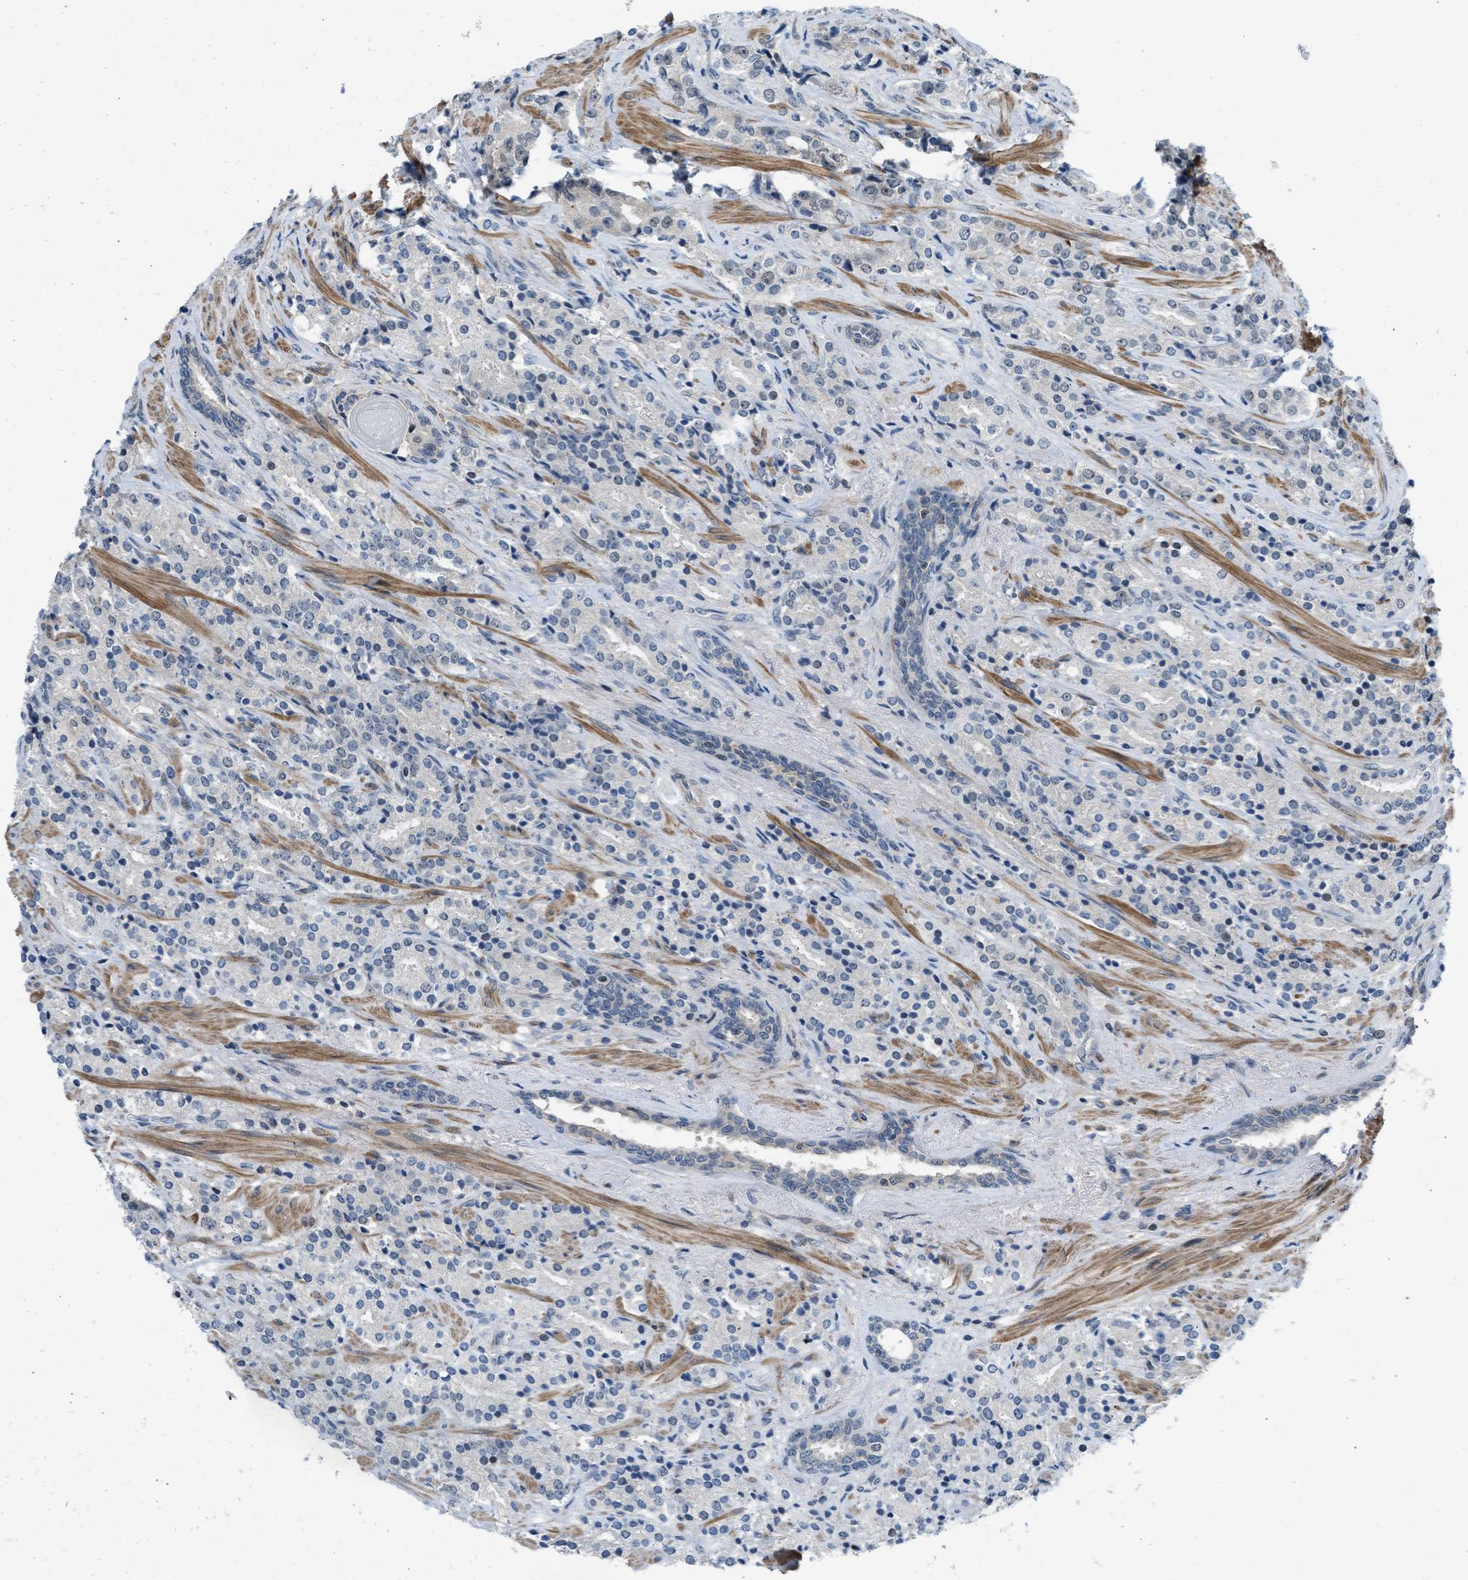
{"staining": {"intensity": "negative", "quantity": "none", "location": "none"}, "tissue": "prostate cancer", "cell_type": "Tumor cells", "image_type": "cancer", "snomed": [{"axis": "morphology", "description": "Adenocarcinoma, High grade"}, {"axis": "topography", "description": "Prostate"}], "caption": "This micrograph is of prostate cancer (adenocarcinoma (high-grade)) stained with IHC to label a protein in brown with the nuclei are counter-stained blue. There is no positivity in tumor cells. (Stains: DAB (3,3'-diaminobenzidine) immunohistochemistry (IHC) with hematoxylin counter stain, Microscopy: brightfield microscopy at high magnification).", "gene": "TTBK2", "patient": {"sex": "male", "age": 71}}